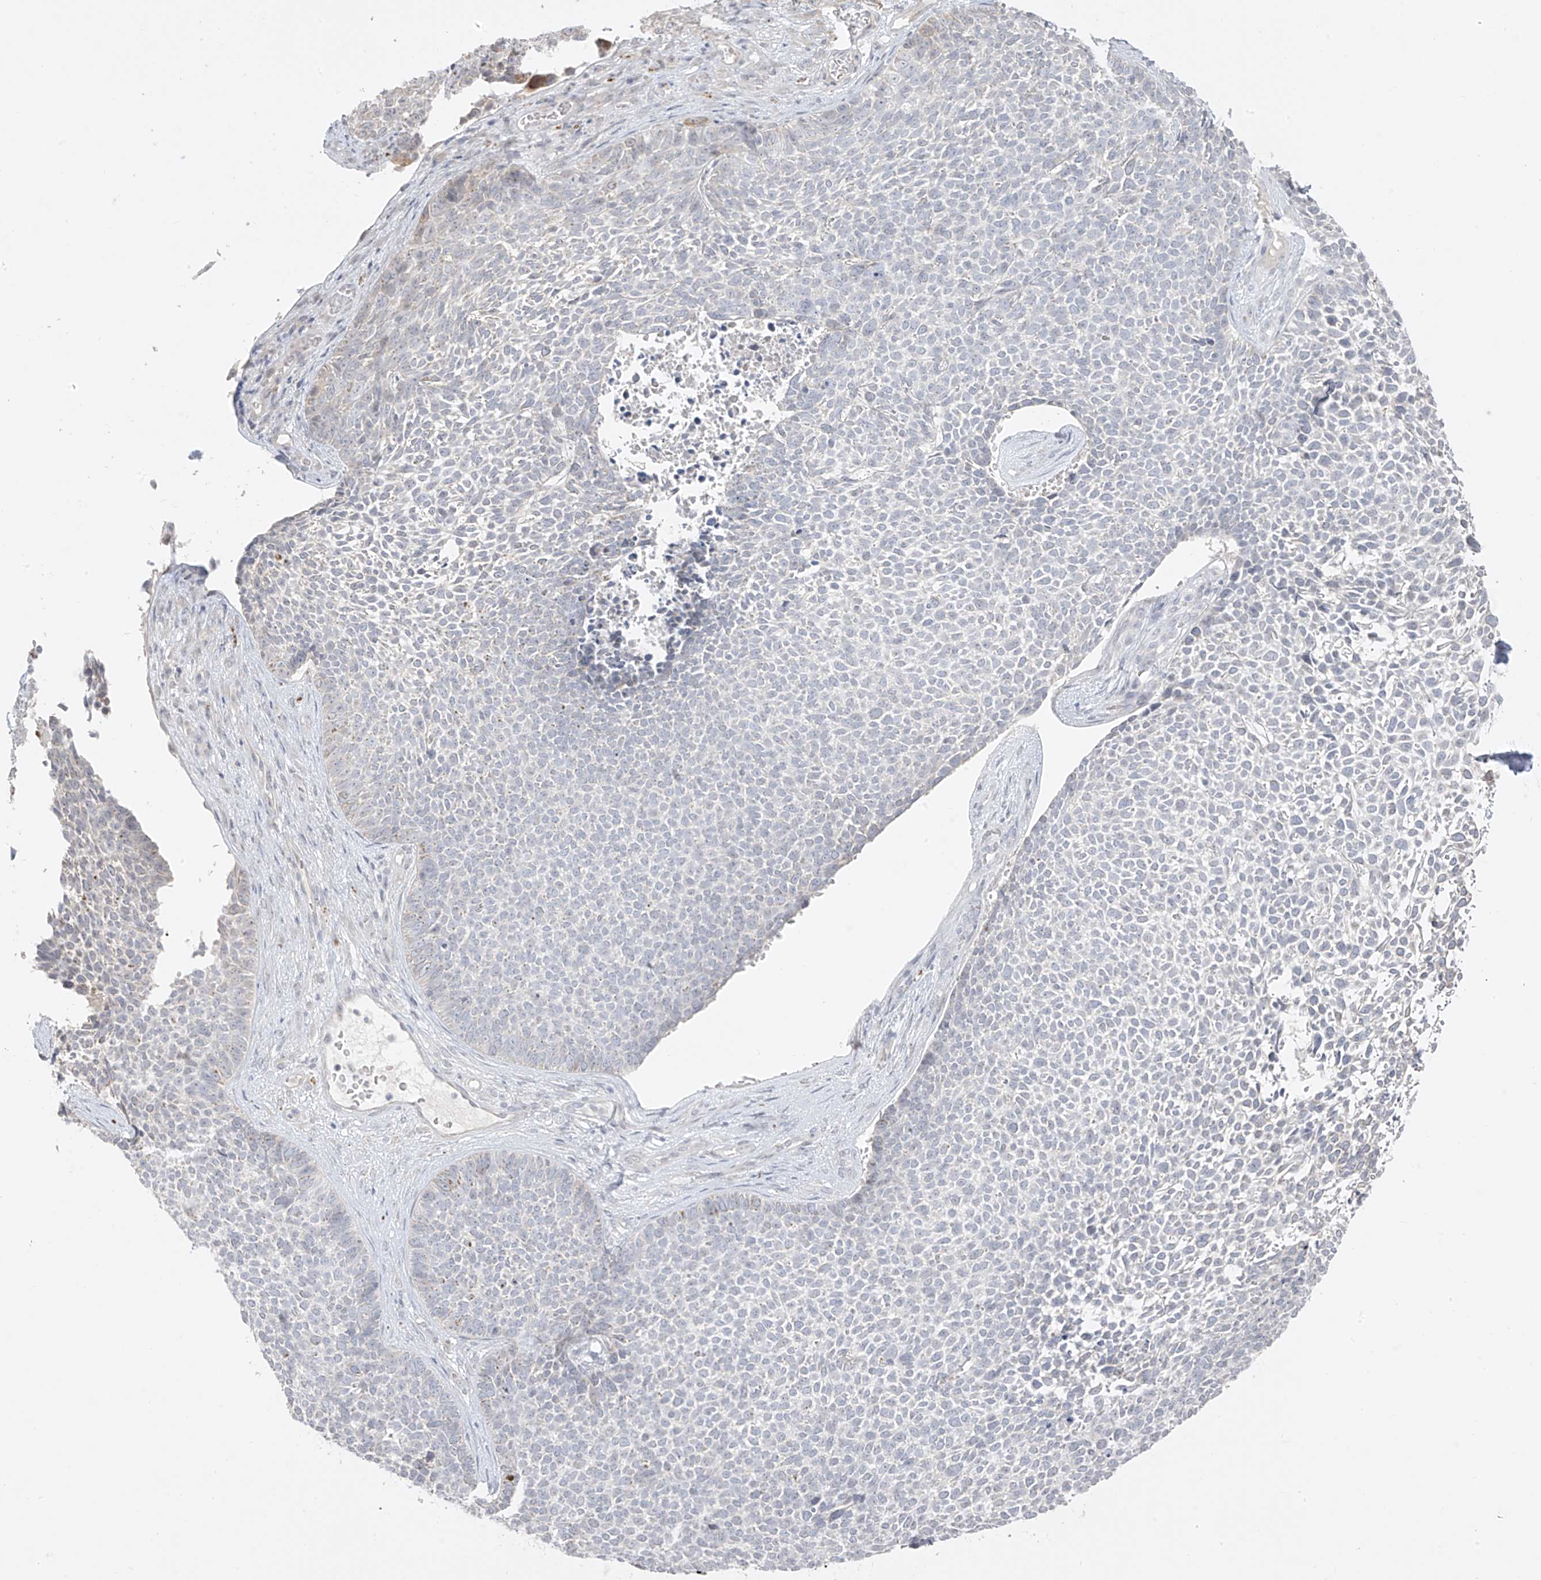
{"staining": {"intensity": "negative", "quantity": "none", "location": "none"}, "tissue": "skin cancer", "cell_type": "Tumor cells", "image_type": "cancer", "snomed": [{"axis": "morphology", "description": "Basal cell carcinoma"}, {"axis": "topography", "description": "Skin"}], "caption": "Human skin cancer (basal cell carcinoma) stained for a protein using immunohistochemistry displays no expression in tumor cells.", "gene": "DCDC2", "patient": {"sex": "female", "age": 84}}